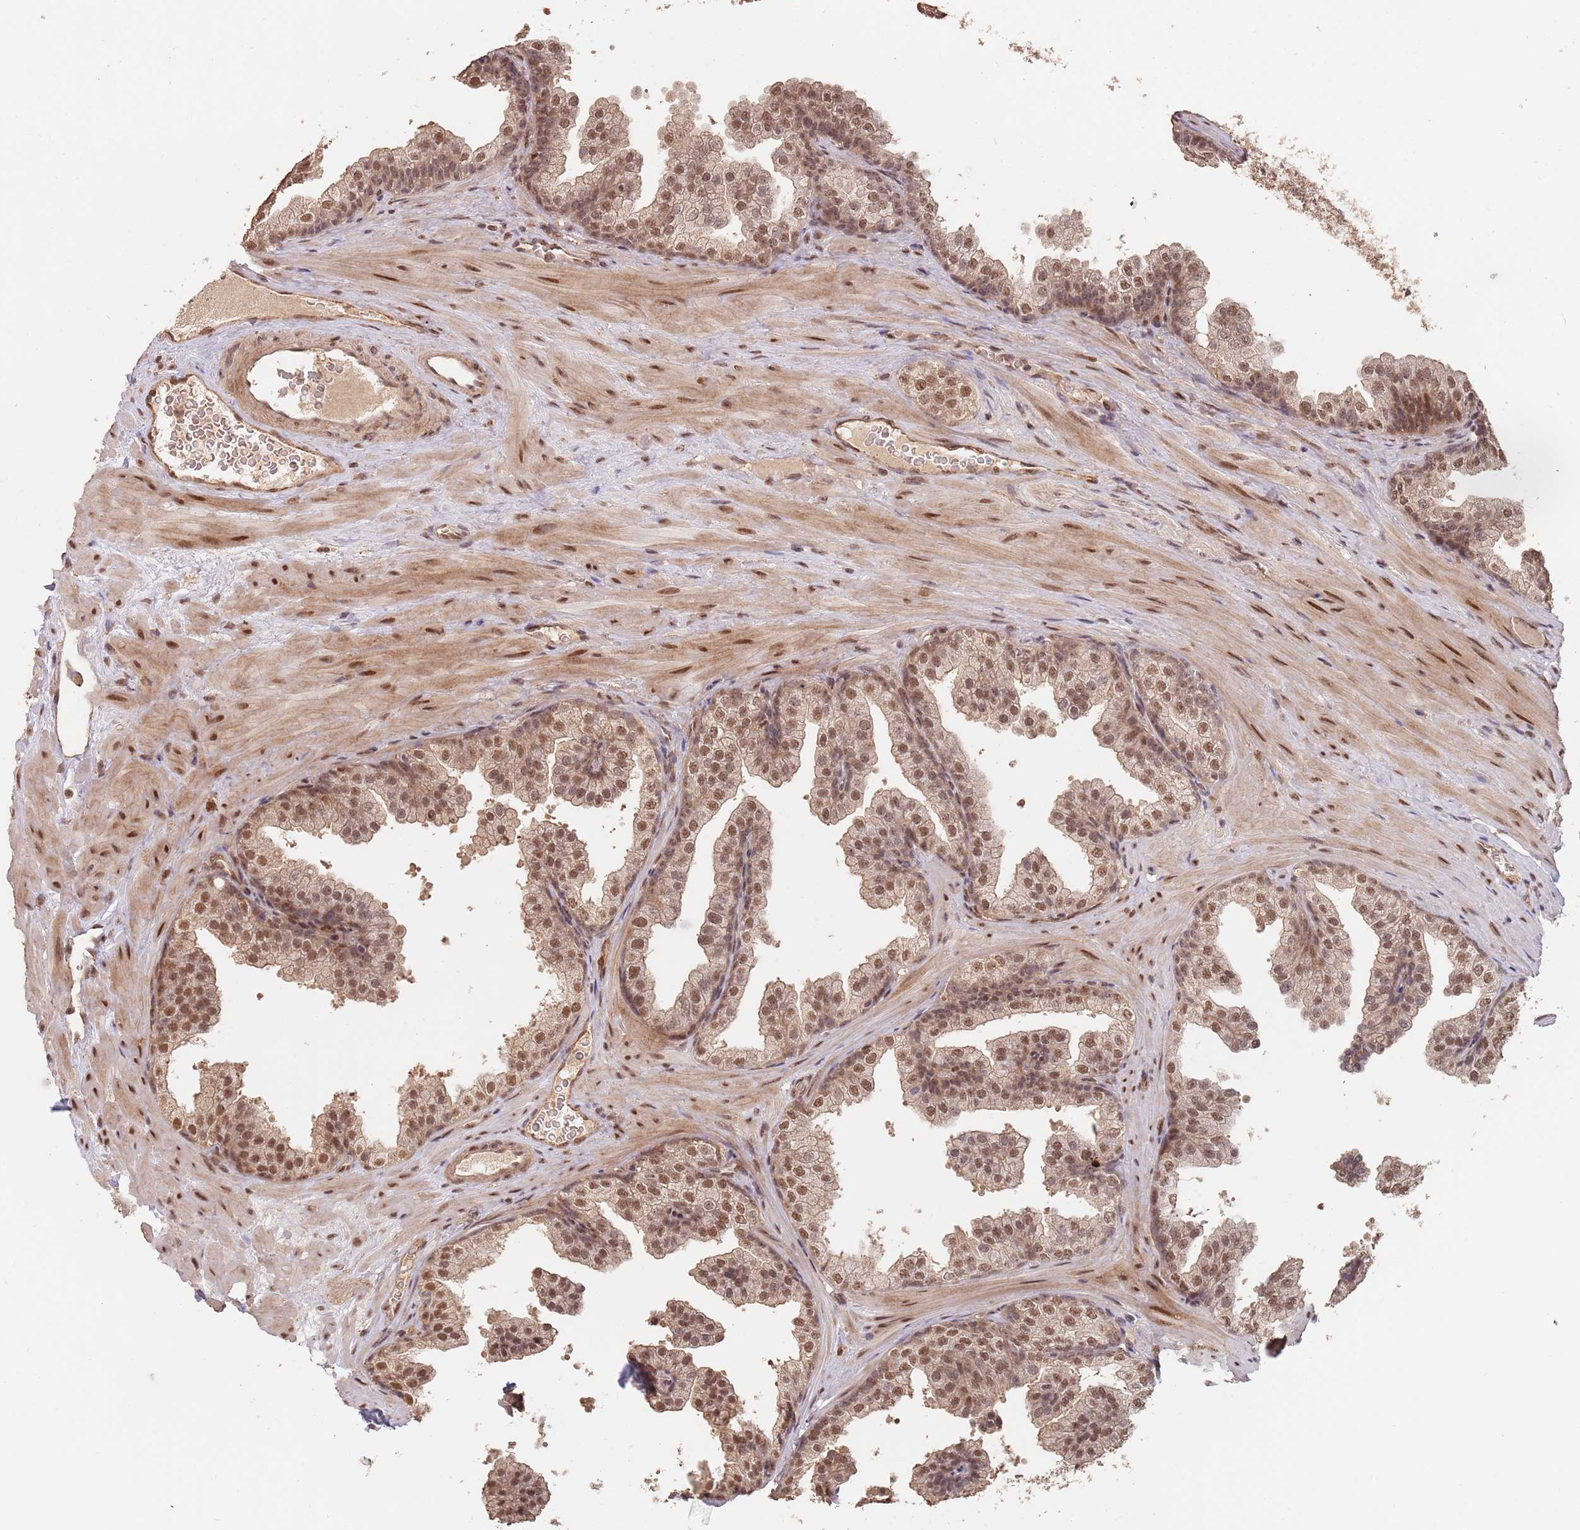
{"staining": {"intensity": "moderate", "quantity": ">75%", "location": "cytoplasmic/membranous,nuclear"}, "tissue": "prostate", "cell_type": "Glandular cells", "image_type": "normal", "snomed": [{"axis": "morphology", "description": "Normal tissue, NOS"}, {"axis": "topography", "description": "Prostate"}], "caption": "Brown immunohistochemical staining in normal prostate shows moderate cytoplasmic/membranous,nuclear expression in about >75% of glandular cells.", "gene": "RFXANK", "patient": {"sex": "male", "age": 37}}